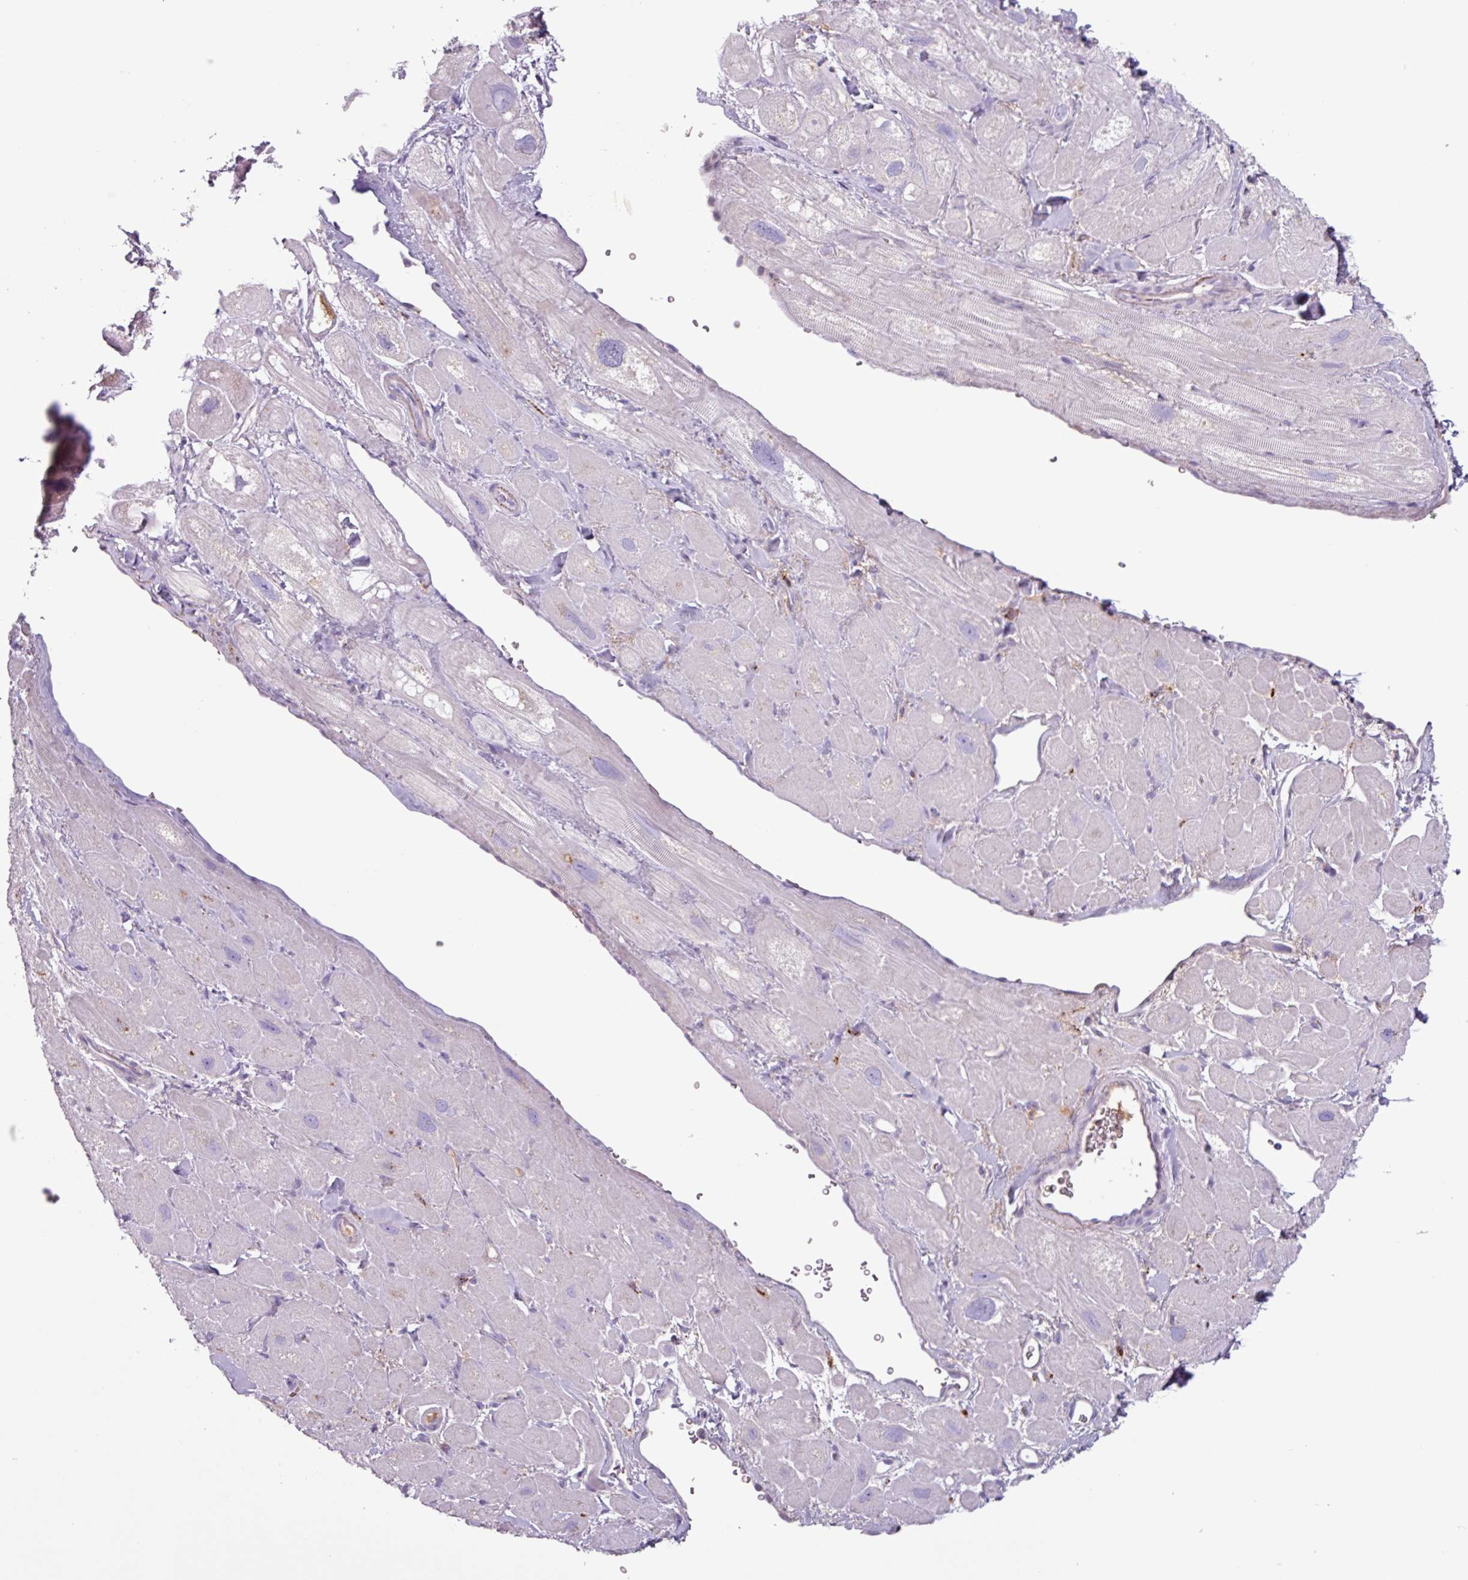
{"staining": {"intensity": "negative", "quantity": "none", "location": "none"}, "tissue": "heart muscle", "cell_type": "Cardiomyocytes", "image_type": "normal", "snomed": [{"axis": "morphology", "description": "Normal tissue, NOS"}, {"axis": "topography", "description": "Heart"}], "caption": "High power microscopy histopathology image of an immunohistochemistry (IHC) histopathology image of unremarkable heart muscle, revealing no significant positivity in cardiomyocytes.", "gene": "C4A", "patient": {"sex": "male", "age": 49}}